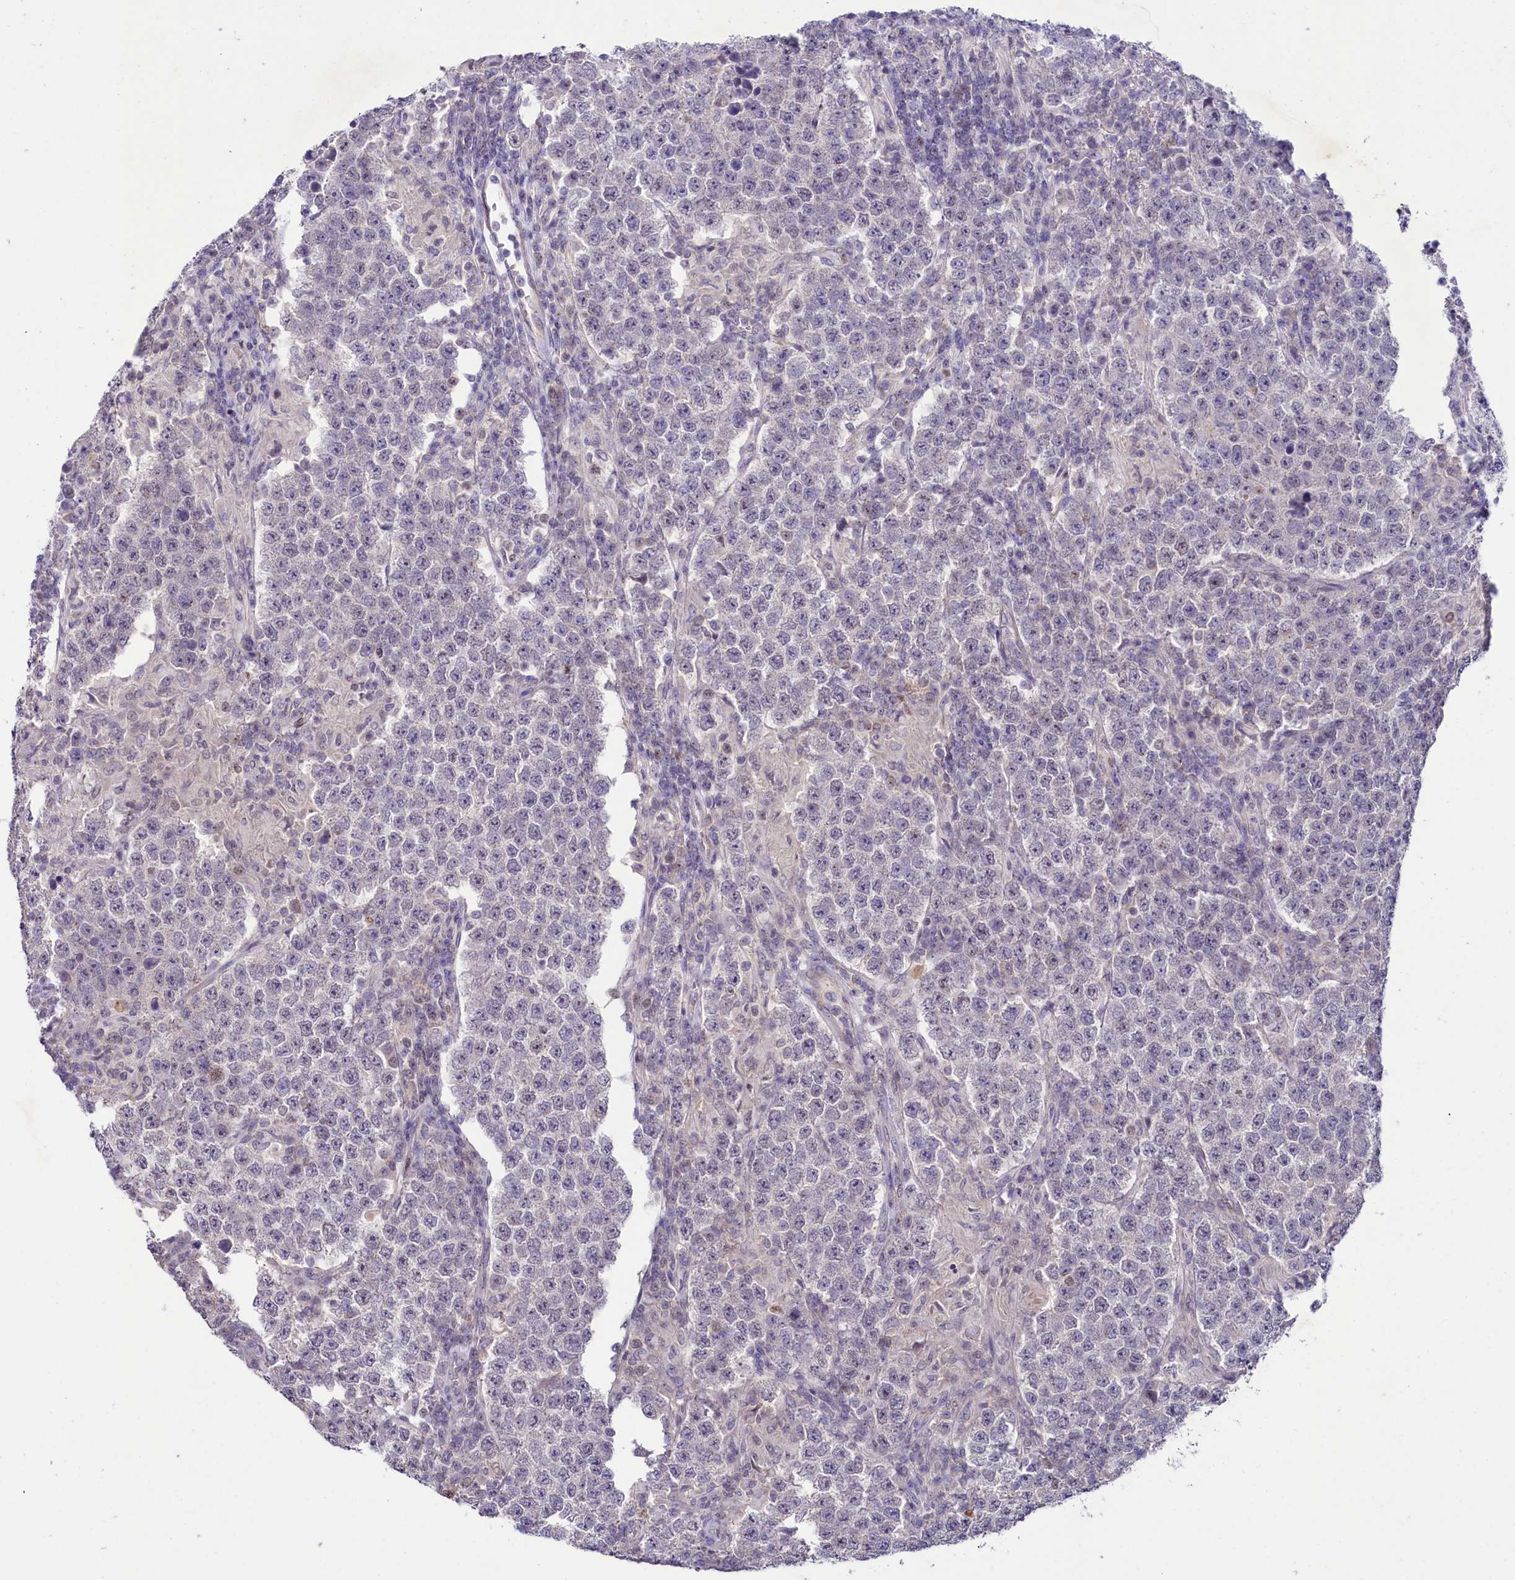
{"staining": {"intensity": "negative", "quantity": "none", "location": "none"}, "tissue": "testis cancer", "cell_type": "Tumor cells", "image_type": "cancer", "snomed": [{"axis": "morphology", "description": "Normal tissue, NOS"}, {"axis": "morphology", "description": "Urothelial carcinoma, High grade"}, {"axis": "morphology", "description": "Seminoma, NOS"}, {"axis": "morphology", "description": "Carcinoma, Embryonal, NOS"}, {"axis": "topography", "description": "Urinary bladder"}, {"axis": "topography", "description": "Testis"}], "caption": "The micrograph shows no significant staining in tumor cells of embryonal carcinoma (testis).", "gene": "FAM111B", "patient": {"sex": "male", "age": 41}}